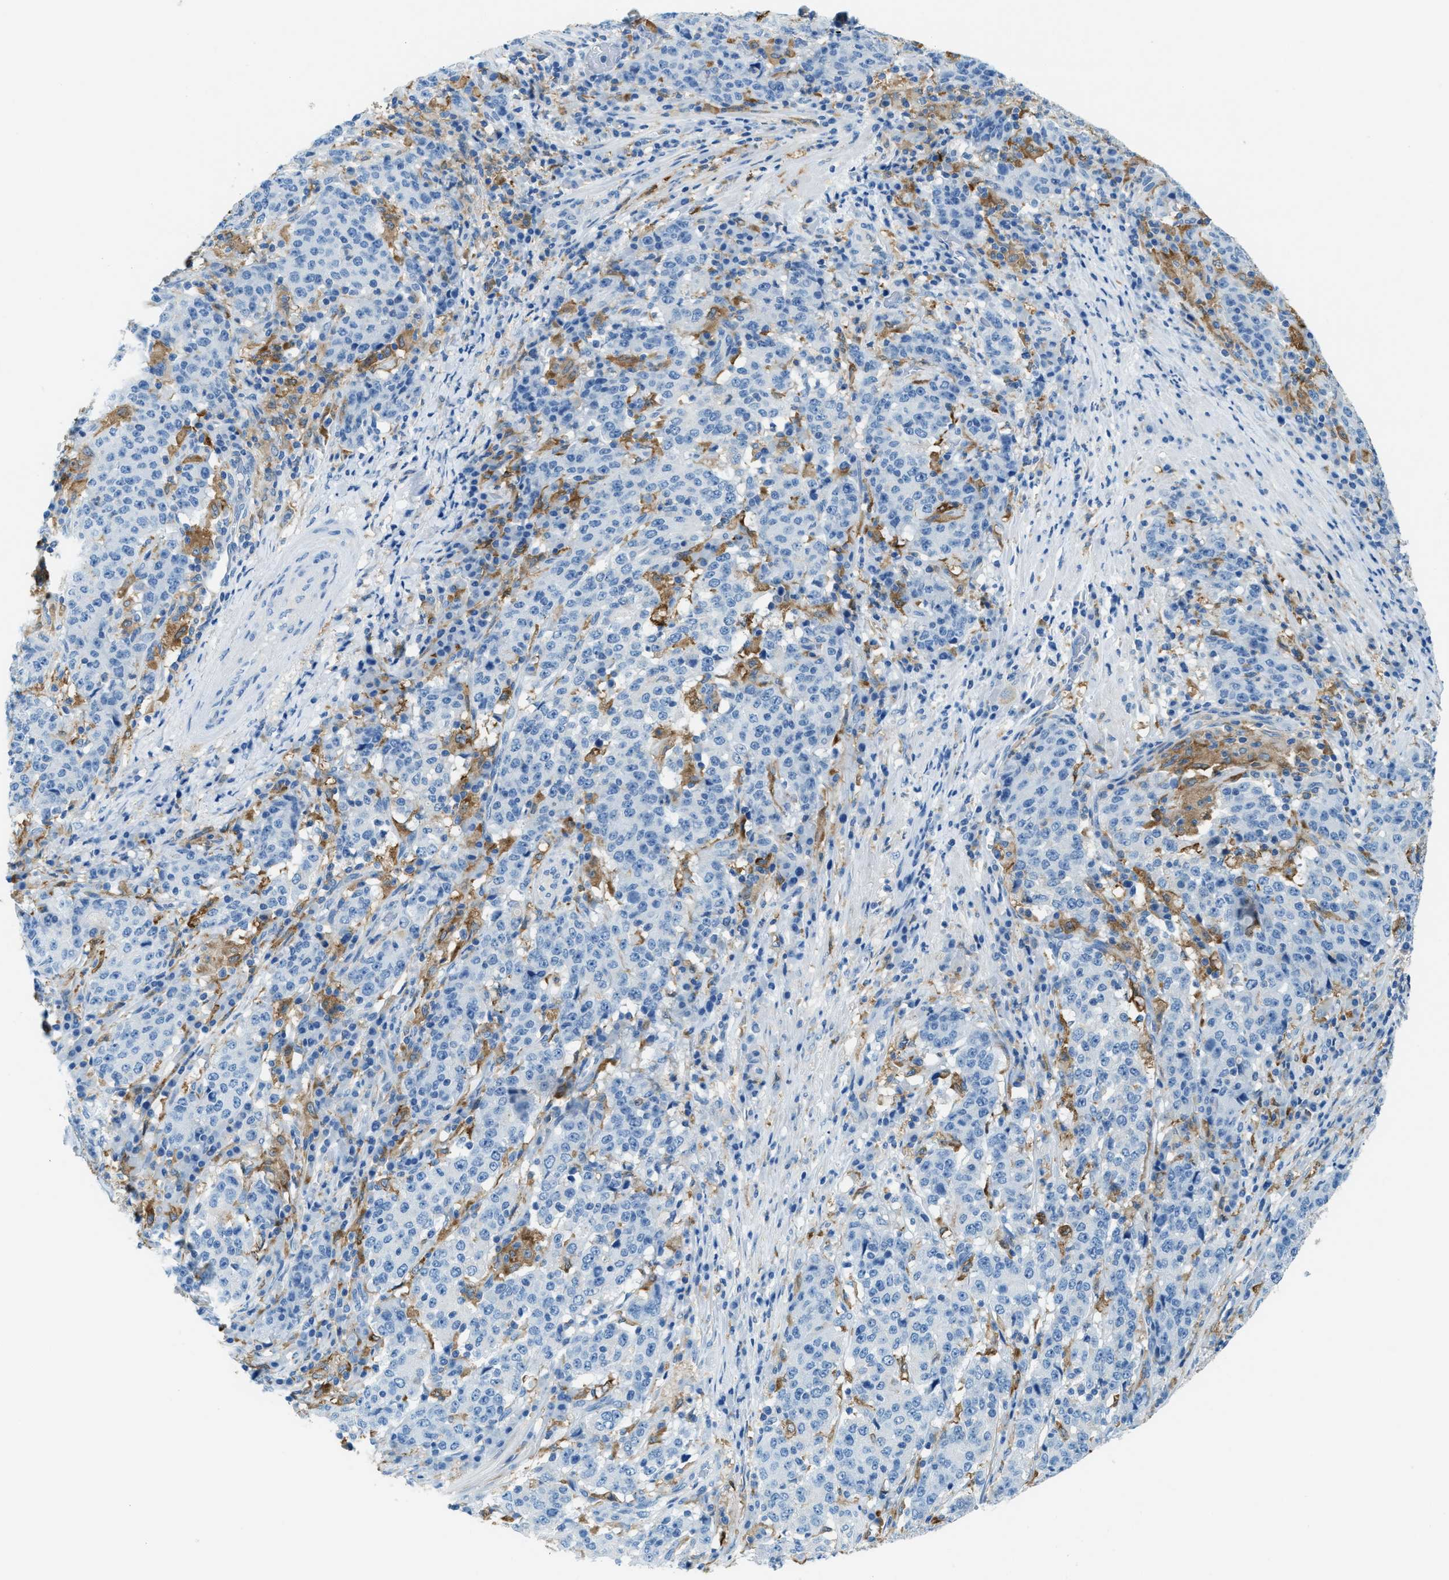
{"staining": {"intensity": "negative", "quantity": "none", "location": "none"}, "tissue": "stomach cancer", "cell_type": "Tumor cells", "image_type": "cancer", "snomed": [{"axis": "morphology", "description": "Adenocarcinoma, NOS"}, {"axis": "topography", "description": "Stomach"}], "caption": "DAB immunohistochemical staining of stomach cancer exhibits no significant positivity in tumor cells.", "gene": "MATCAP2", "patient": {"sex": "male", "age": 59}}